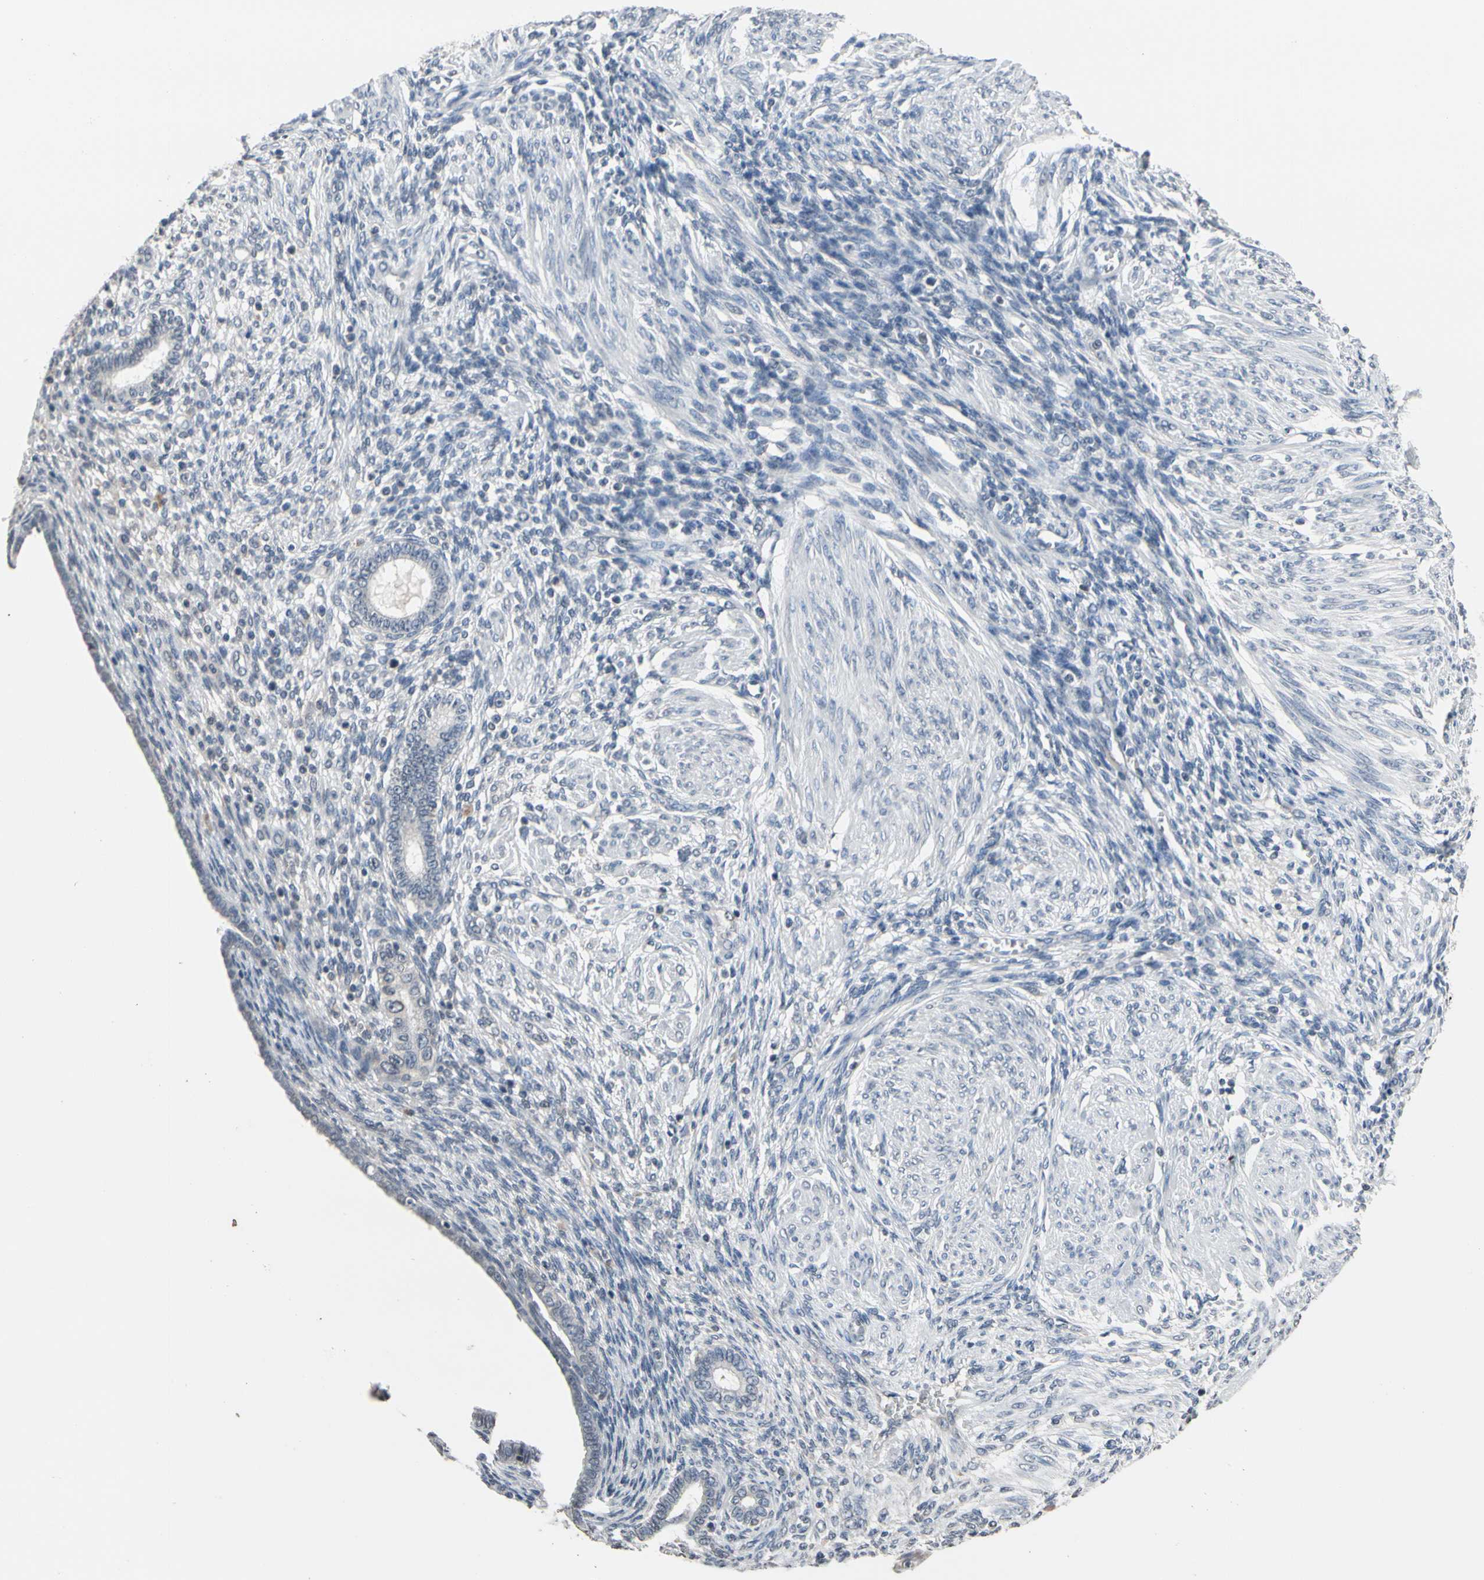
{"staining": {"intensity": "weak", "quantity": "<25%", "location": "cytoplasmic/membranous"}, "tissue": "endometrium", "cell_type": "Cells in endometrial stroma", "image_type": "normal", "snomed": [{"axis": "morphology", "description": "Normal tissue, NOS"}, {"axis": "topography", "description": "Endometrium"}], "caption": "This is an immunohistochemistry (IHC) image of normal endometrium. There is no staining in cells in endometrial stroma.", "gene": "SV2A", "patient": {"sex": "female", "age": 72}}